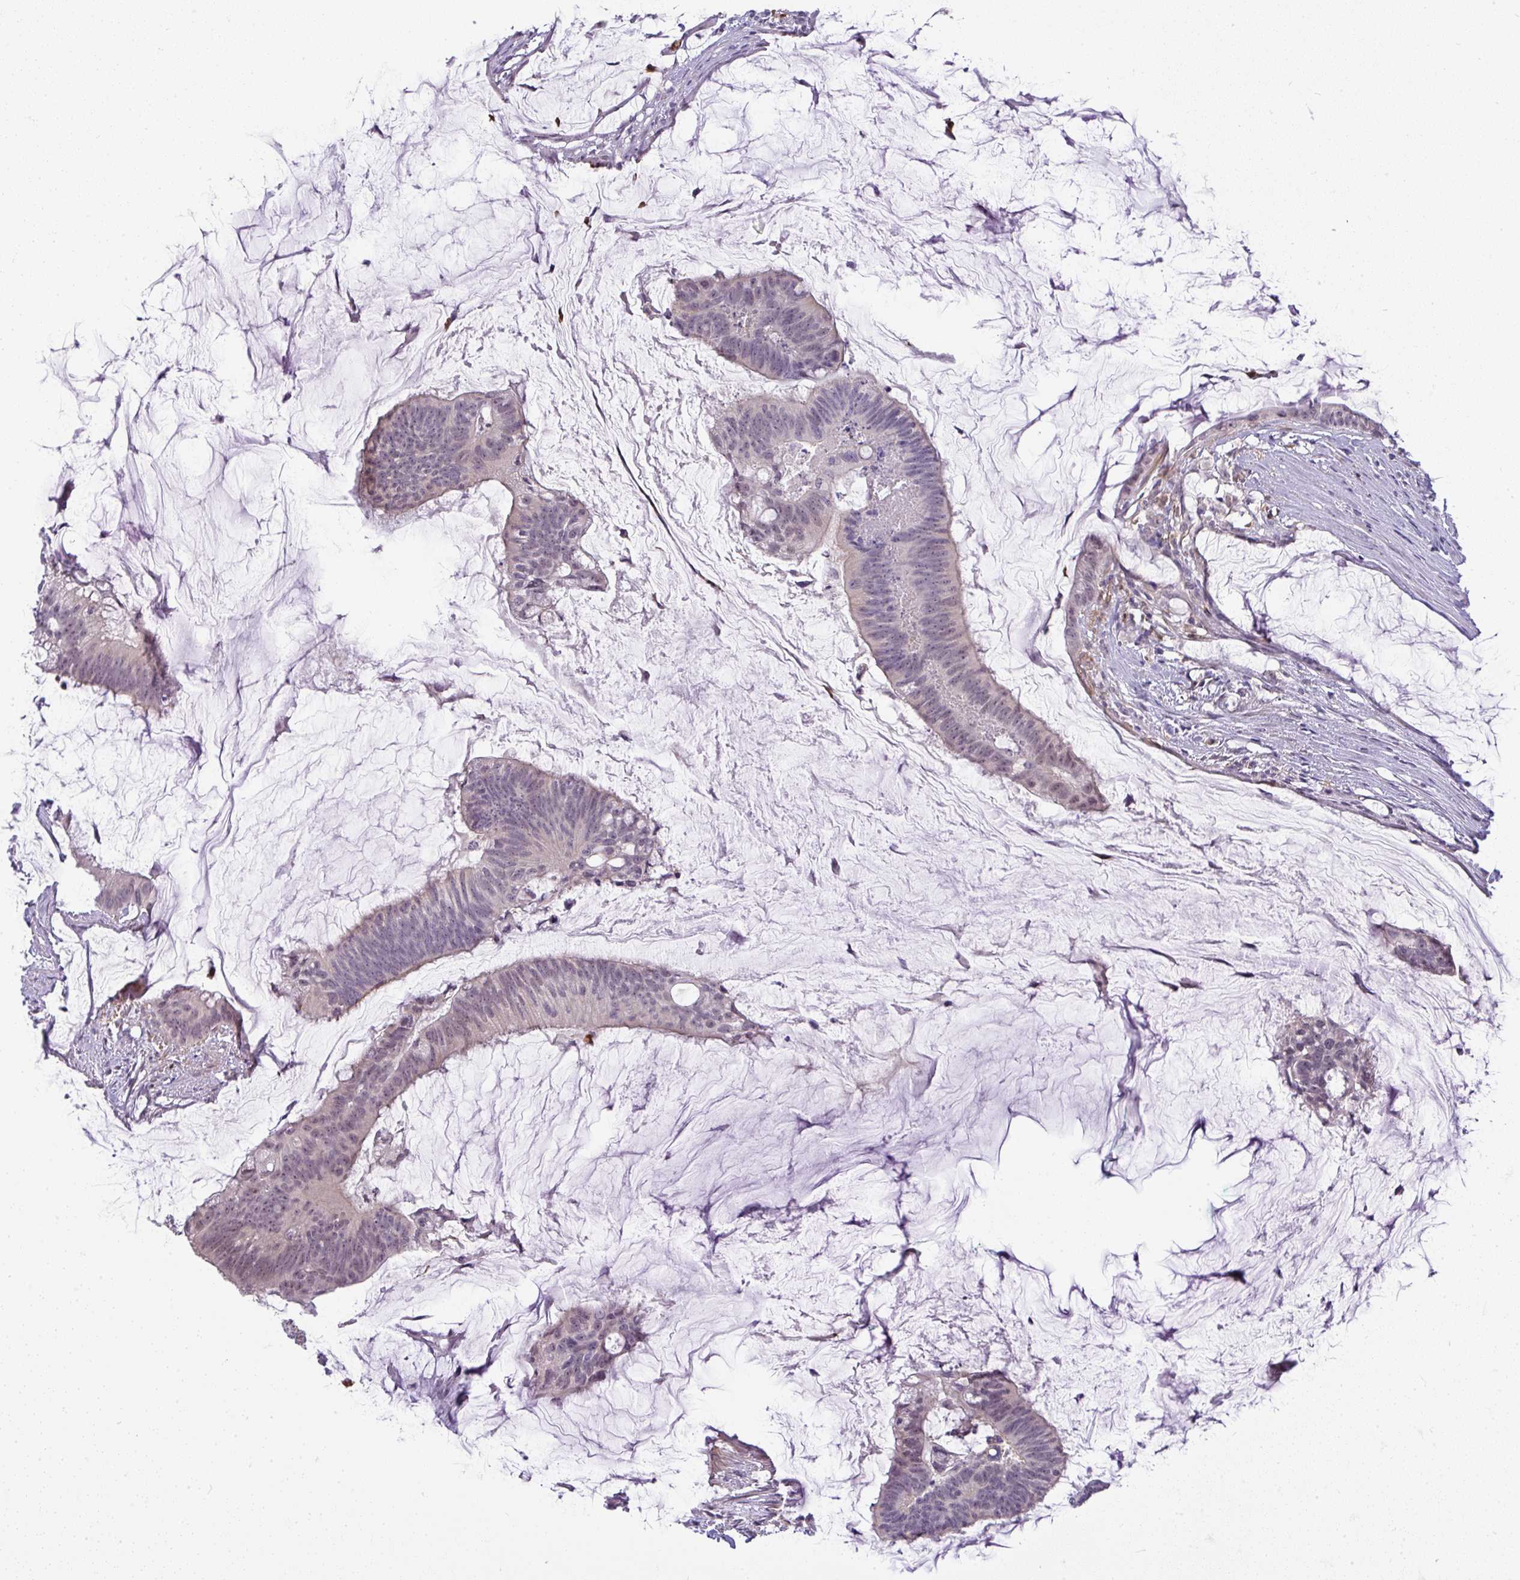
{"staining": {"intensity": "weak", "quantity": "<25%", "location": "cytoplasmic/membranous"}, "tissue": "colorectal cancer", "cell_type": "Tumor cells", "image_type": "cancer", "snomed": [{"axis": "morphology", "description": "Adenocarcinoma, NOS"}, {"axis": "topography", "description": "Colon"}], "caption": "A histopathology image of colorectal cancer (adenocarcinoma) stained for a protein reveals no brown staining in tumor cells. (DAB (3,3'-diaminobenzidine) IHC visualized using brightfield microscopy, high magnification).", "gene": "DZIP1", "patient": {"sex": "male", "age": 62}}